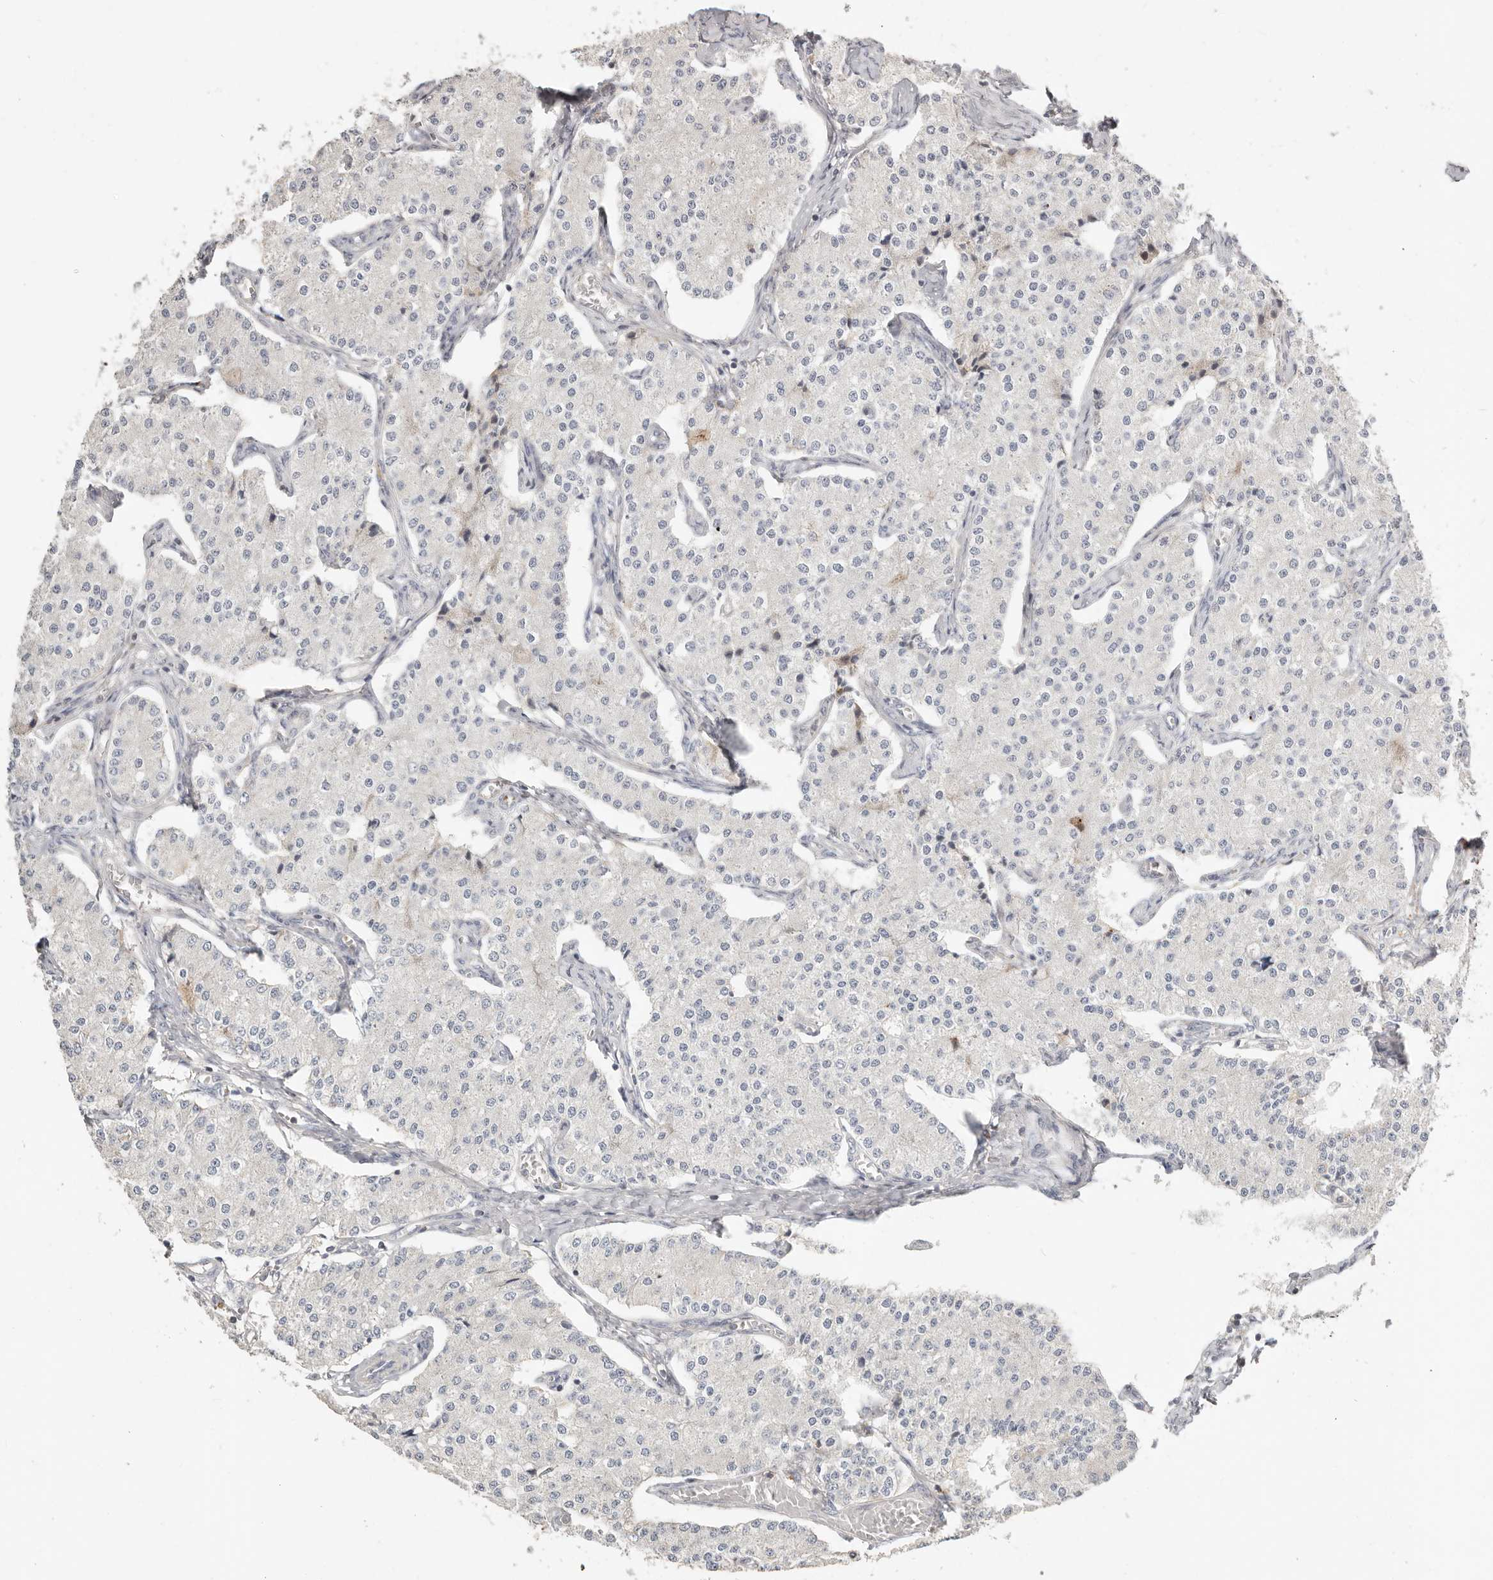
{"staining": {"intensity": "negative", "quantity": "none", "location": "none"}, "tissue": "carcinoid", "cell_type": "Tumor cells", "image_type": "cancer", "snomed": [{"axis": "morphology", "description": "Carcinoid, malignant, NOS"}, {"axis": "topography", "description": "Colon"}], "caption": "A histopathology image of carcinoid (malignant) stained for a protein exhibits no brown staining in tumor cells.", "gene": "MTFR2", "patient": {"sex": "female", "age": 52}}